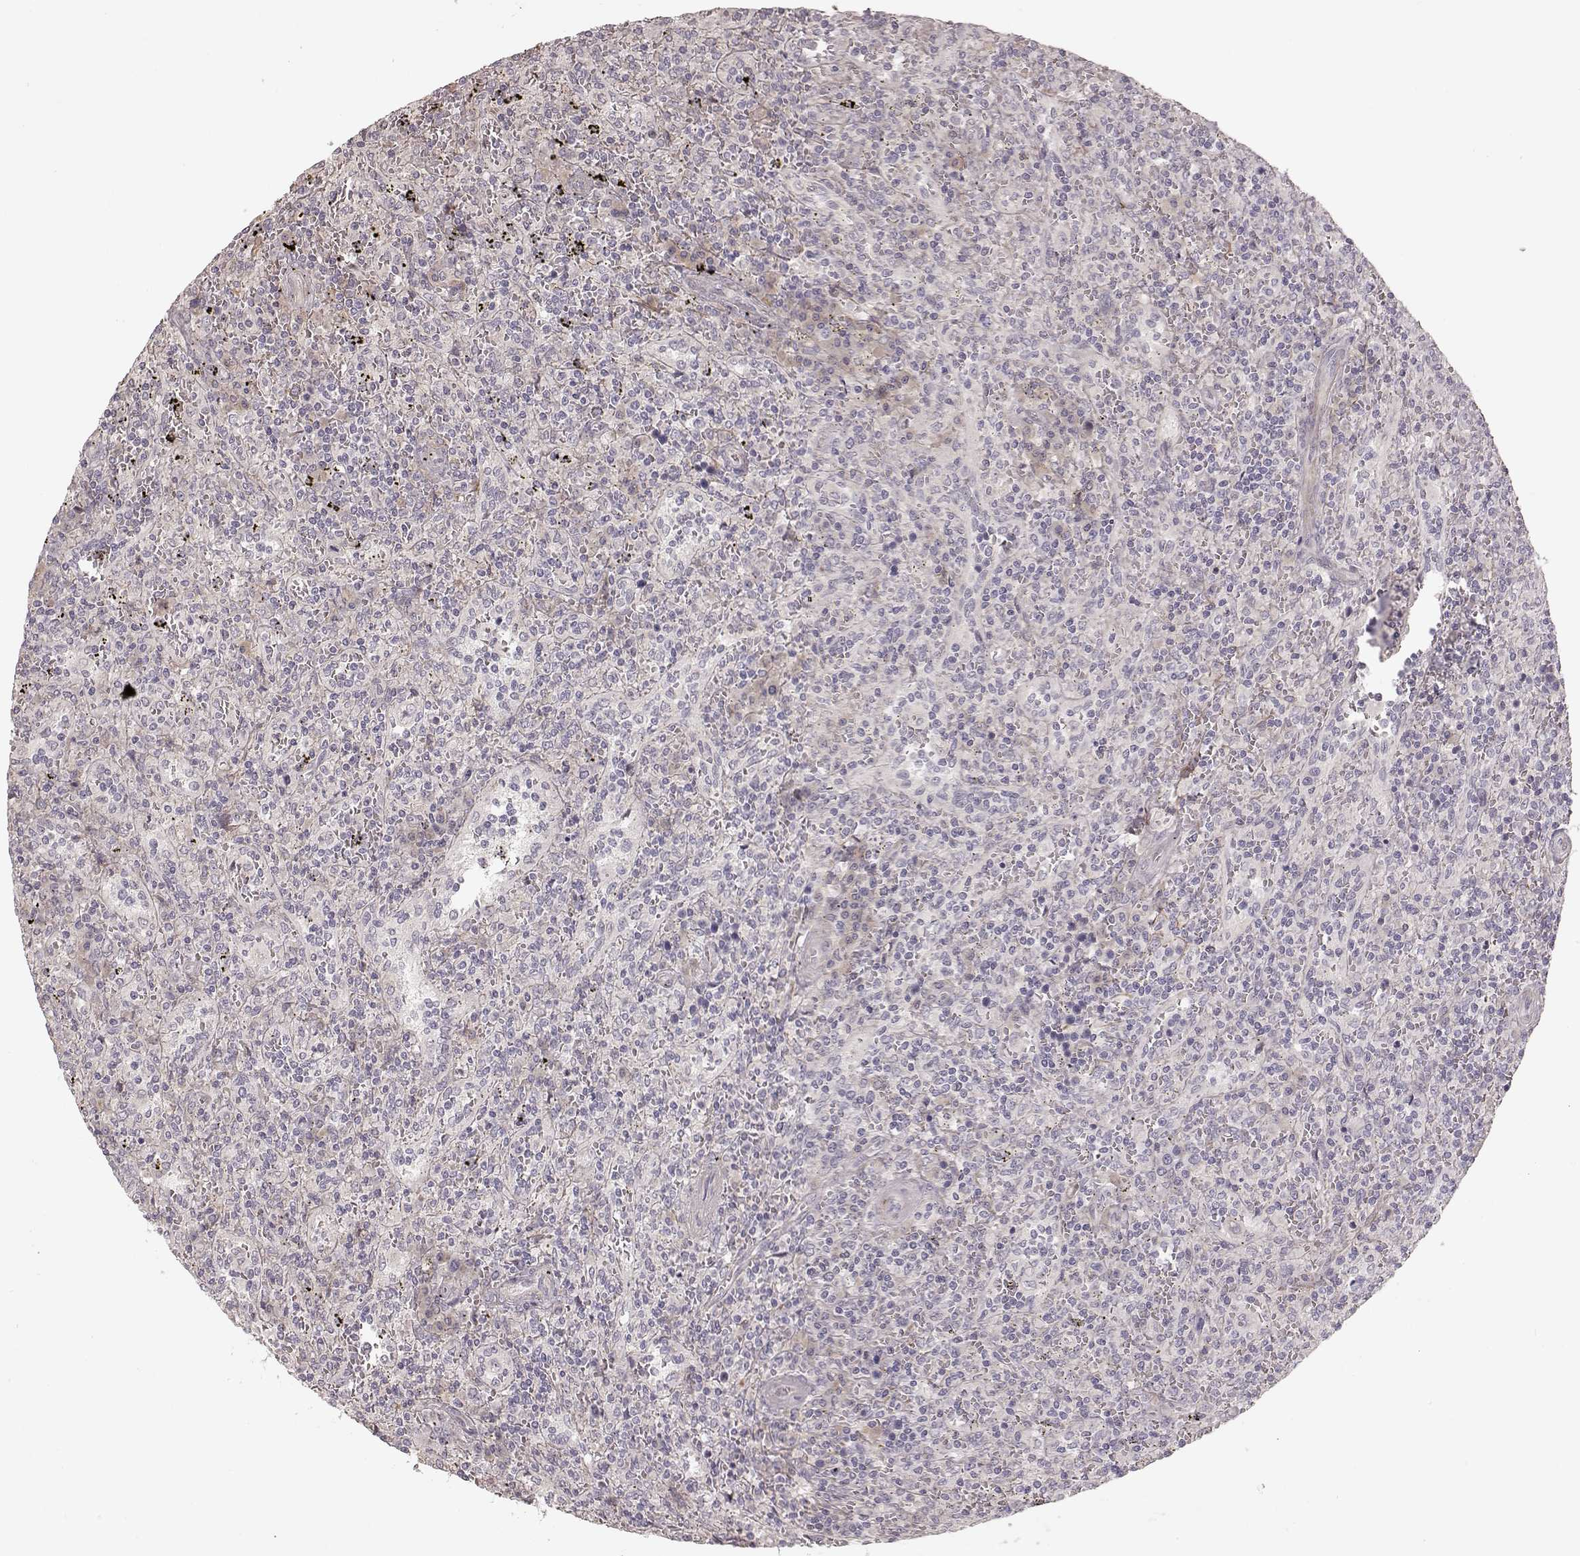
{"staining": {"intensity": "negative", "quantity": "none", "location": "none"}, "tissue": "lymphoma", "cell_type": "Tumor cells", "image_type": "cancer", "snomed": [{"axis": "morphology", "description": "Malignant lymphoma, non-Hodgkin's type, Low grade"}, {"axis": "topography", "description": "Spleen"}], "caption": "The histopathology image exhibits no significant positivity in tumor cells of lymphoma.", "gene": "KCNJ9", "patient": {"sex": "male", "age": 62}}